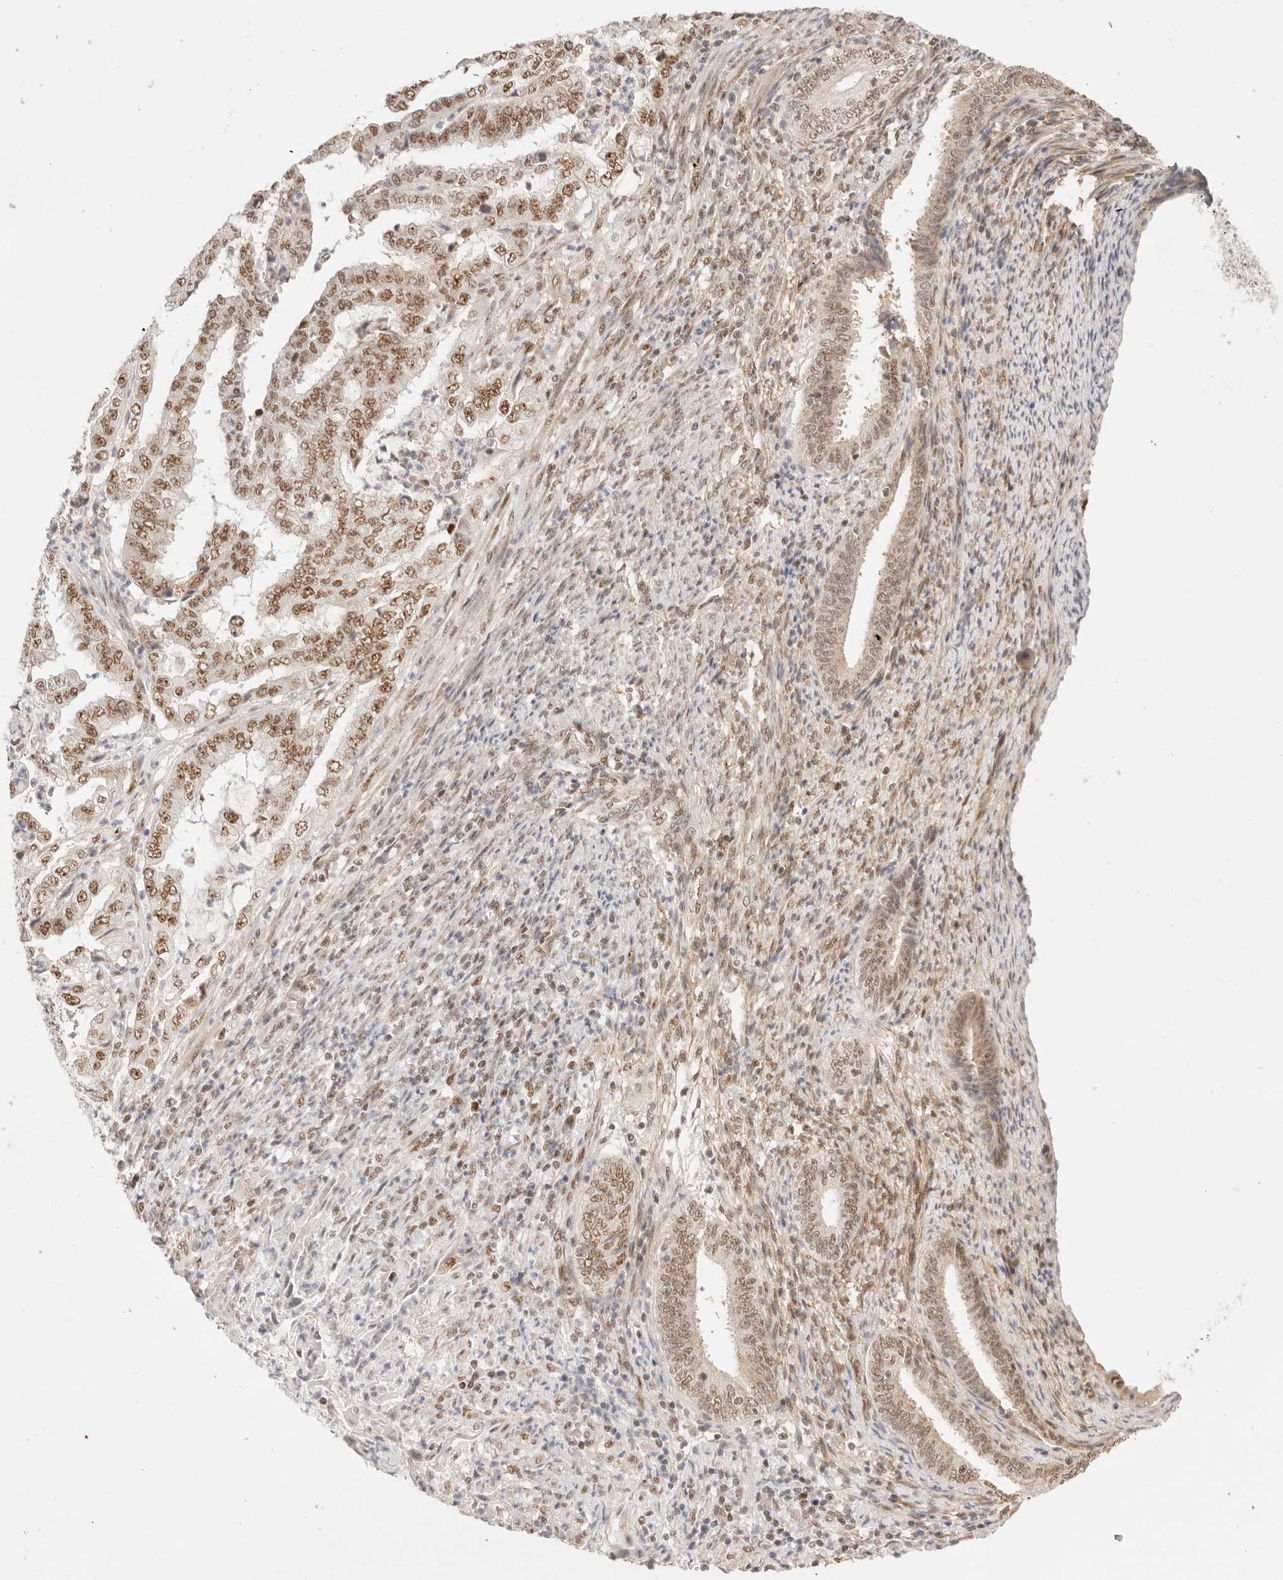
{"staining": {"intensity": "moderate", "quantity": ">75%", "location": "nuclear"}, "tissue": "endometrial cancer", "cell_type": "Tumor cells", "image_type": "cancer", "snomed": [{"axis": "morphology", "description": "Adenocarcinoma, NOS"}, {"axis": "topography", "description": "Endometrium"}], "caption": "Immunohistochemical staining of endometrial cancer shows medium levels of moderate nuclear staining in approximately >75% of tumor cells.", "gene": "GTF2E2", "patient": {"sex": "female", "age": 51}}